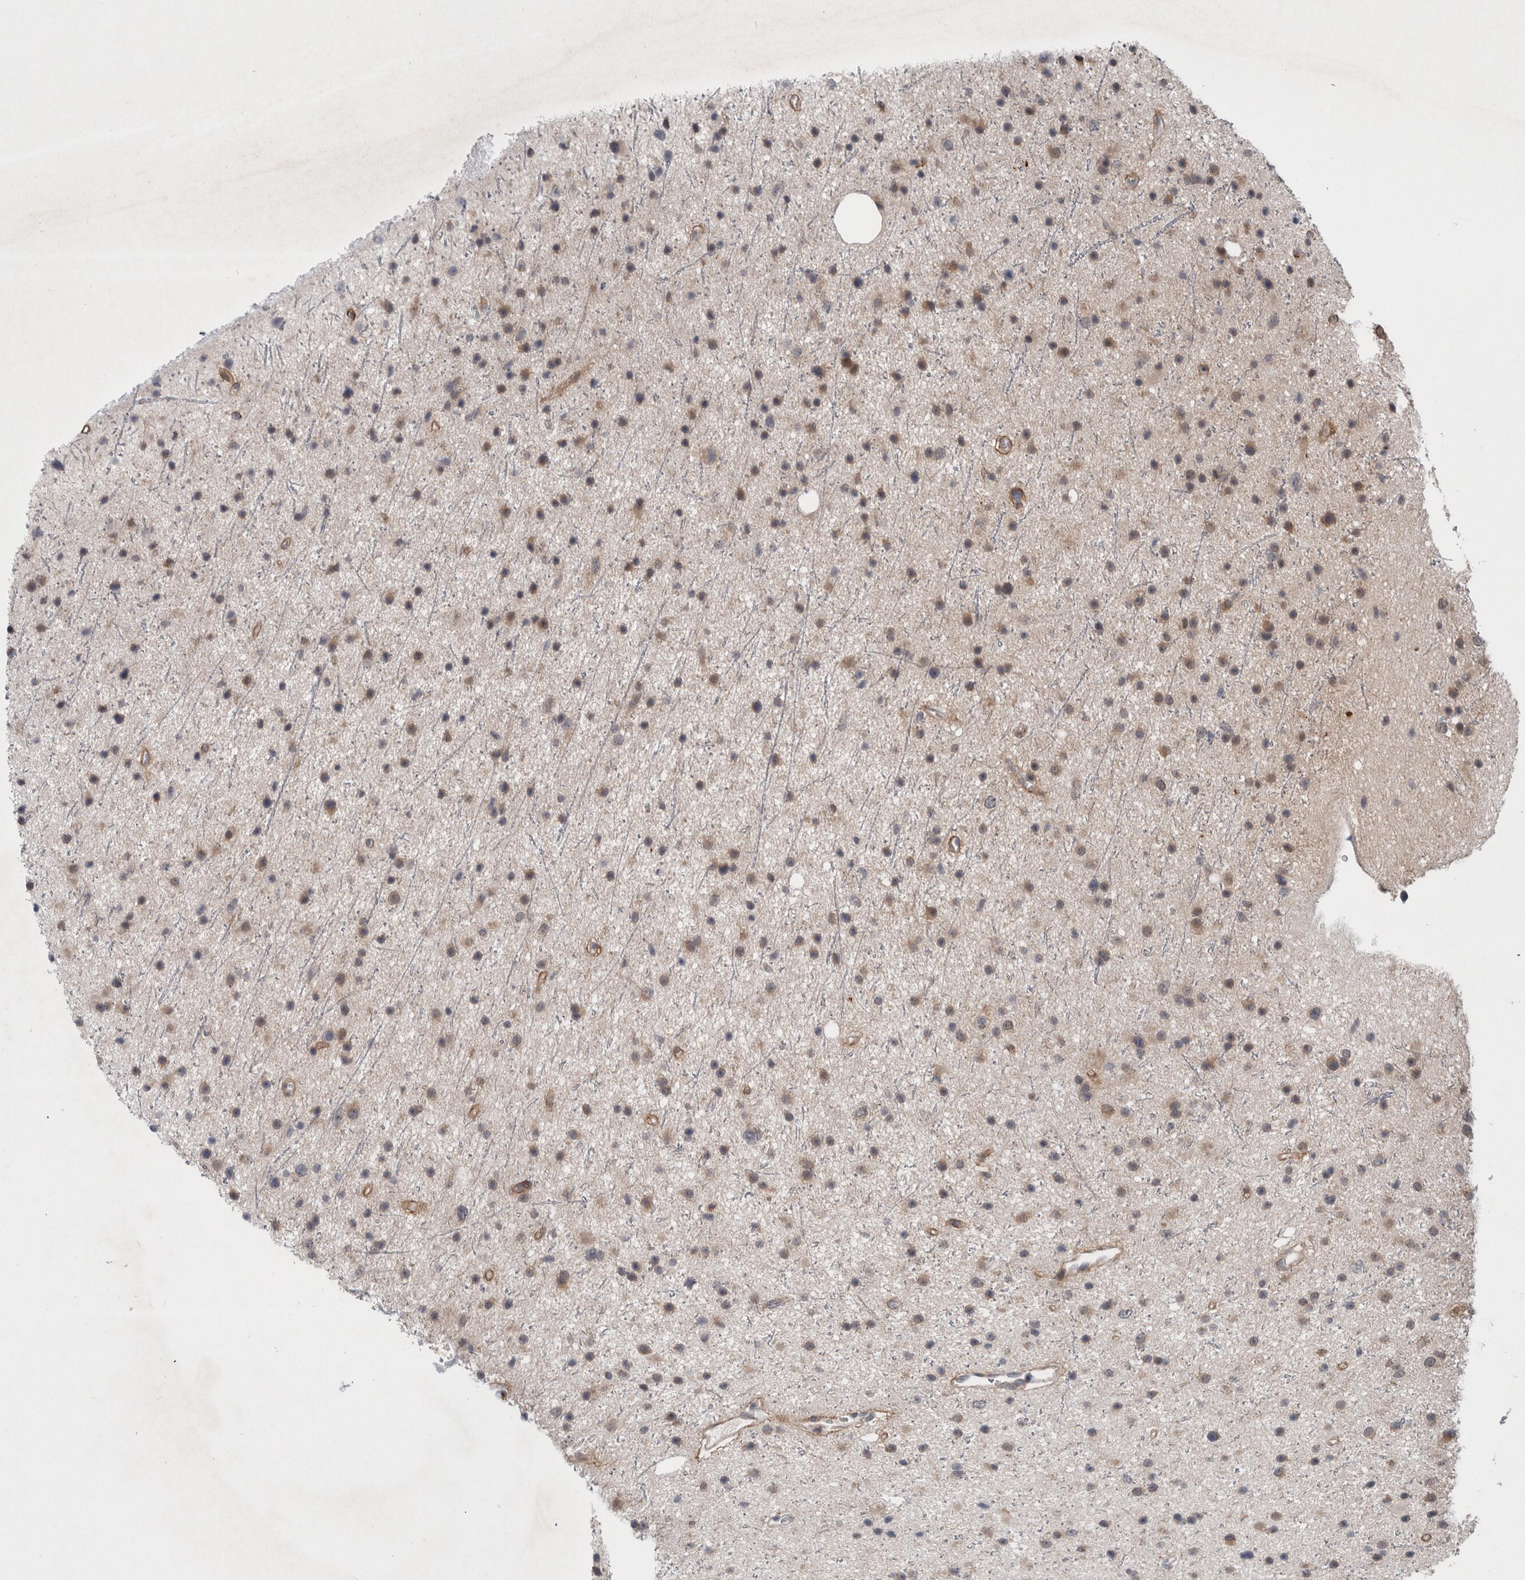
{"staining": {"intensity": "weak", "quantity": "25%-75%", "location": "cytoplasmic/membranous"}, "tissue": "glioma", "cell_type": "Tumor cells", "image_type": "cancer", "snomed": [{"axis": "morphology", "description": "Glioma, malignant, Low grade"}, {"axis": "topography", "description": "Cerebral cortex"}], "caption": "Immunohistochemistry (IHC) staining of malignant glioma (low-grade), which displays low levels of weak cytoplasmic/membranous positivity in approximately 25%-75% of tumor cells indicating weak cytoplasmic/membranous protein positivity. The staining was performed using DAB (brown) for protein detection and nuclei were counterstained in hematoxylin (blue).", "gene": "GIMAP6", "patient": {"sex": "female", "age": 39}}